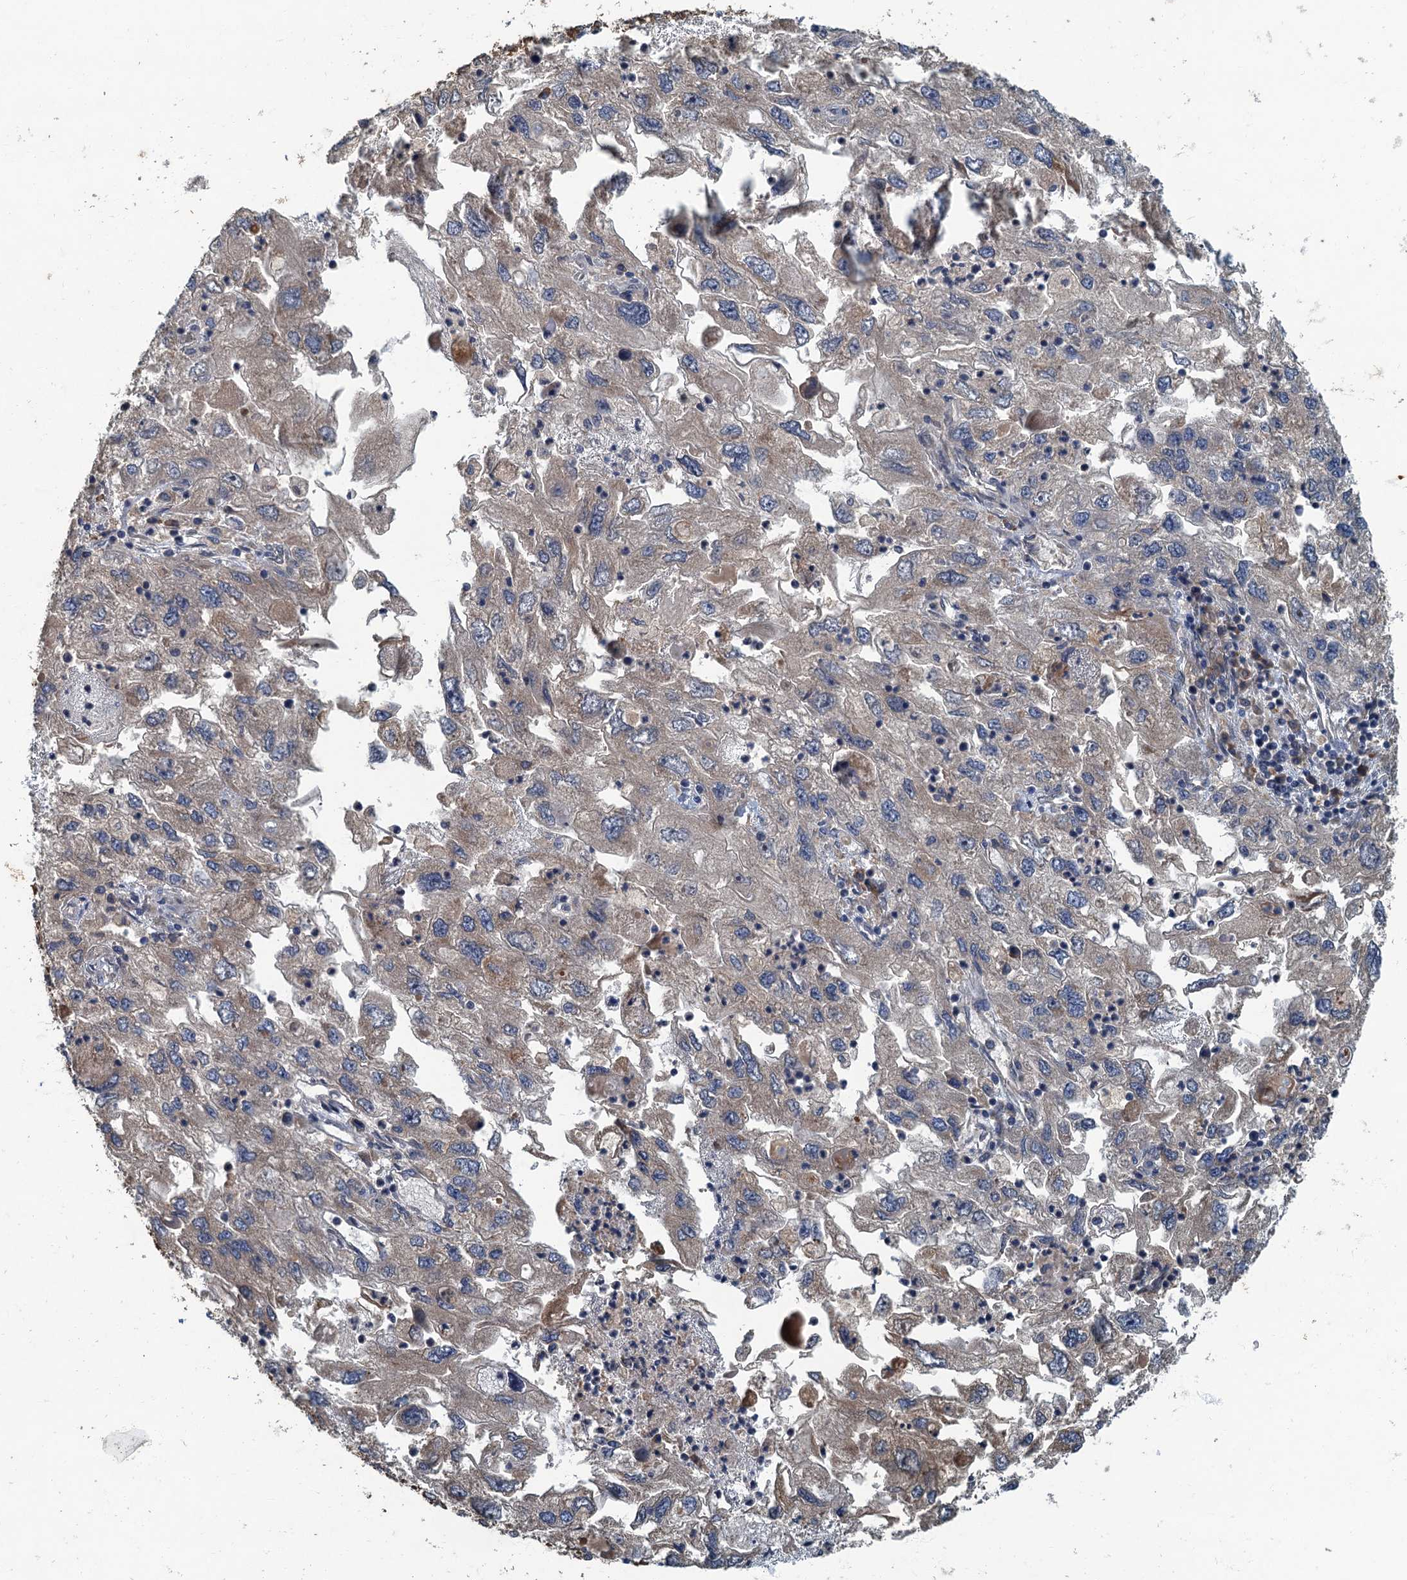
{"staining": {"intensity": "negative", "quantity": "none", "location": "none"}, "tissue": "endometrial cancer", "cell_type": "Tumor cells", "image_type": "cancer", "snomed": [{"axis": "morphology", "description": "Adenocarcinoma, NOS"}, {"axis": "topography", "description": "Endometrium"}], "caption": "This is an immunohistochemistry (IHC) histopathology image of human endometrial cancer. There is no expression in tumor cells.", "gene": "SPDYC", "patient": {"sex": "female", "age": 49}}